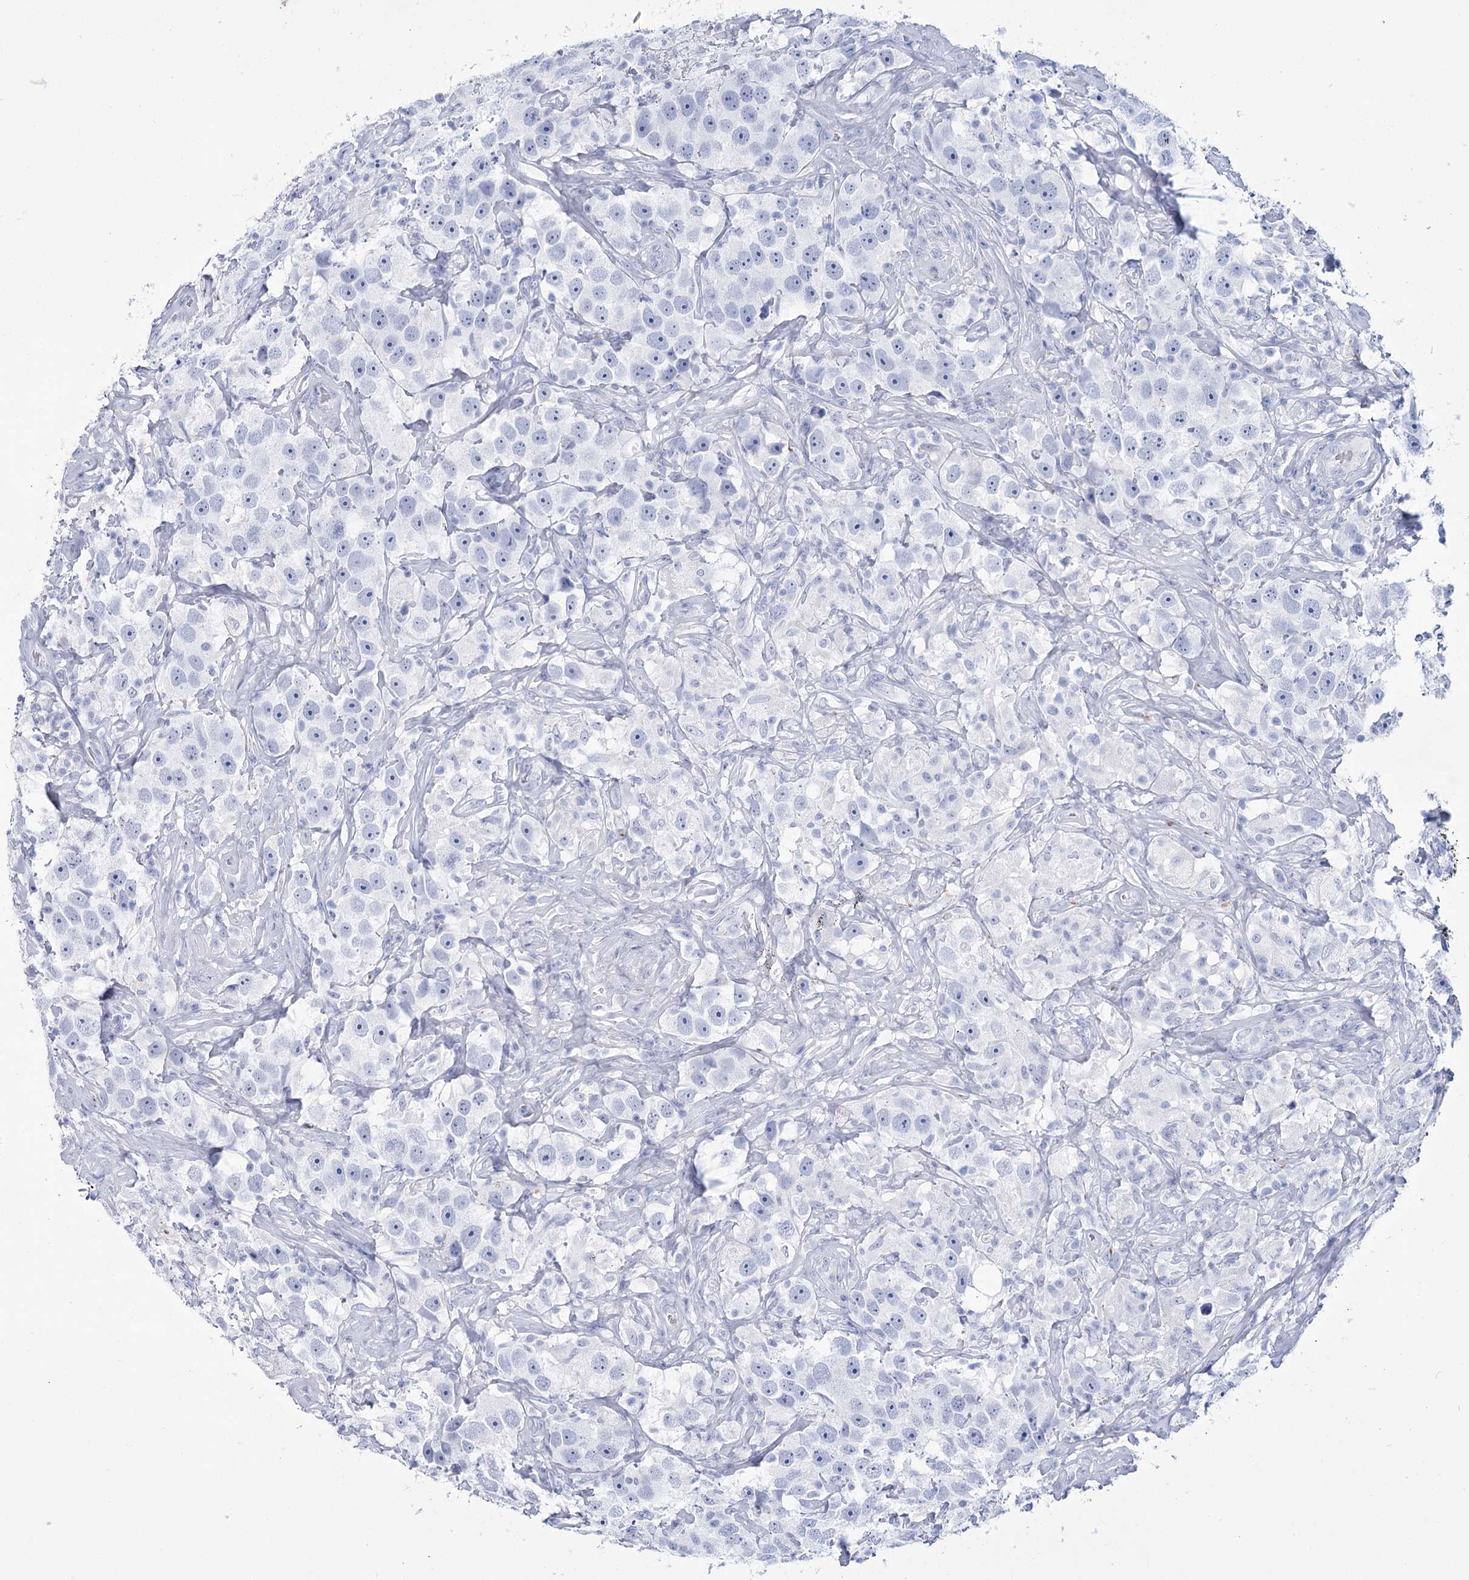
{"staining": {"intensity": "negative", "quantity": "none", "location": "none"}, "tissue": "testis cancer", "cell_type": "Tumor cells", "image_type": "cancer", "snomed": [{"axis": "morphology", "description": "Seminoma, NOS"}, {"axis": "topography", "description": "Testis"}], "caption": "This is an immunohistochemistry (IHC) image of seminoma (testis). There is no positivity in tumor cells.", "gene": "RNF186", "patient": {"sex": "male", "age": 49}}